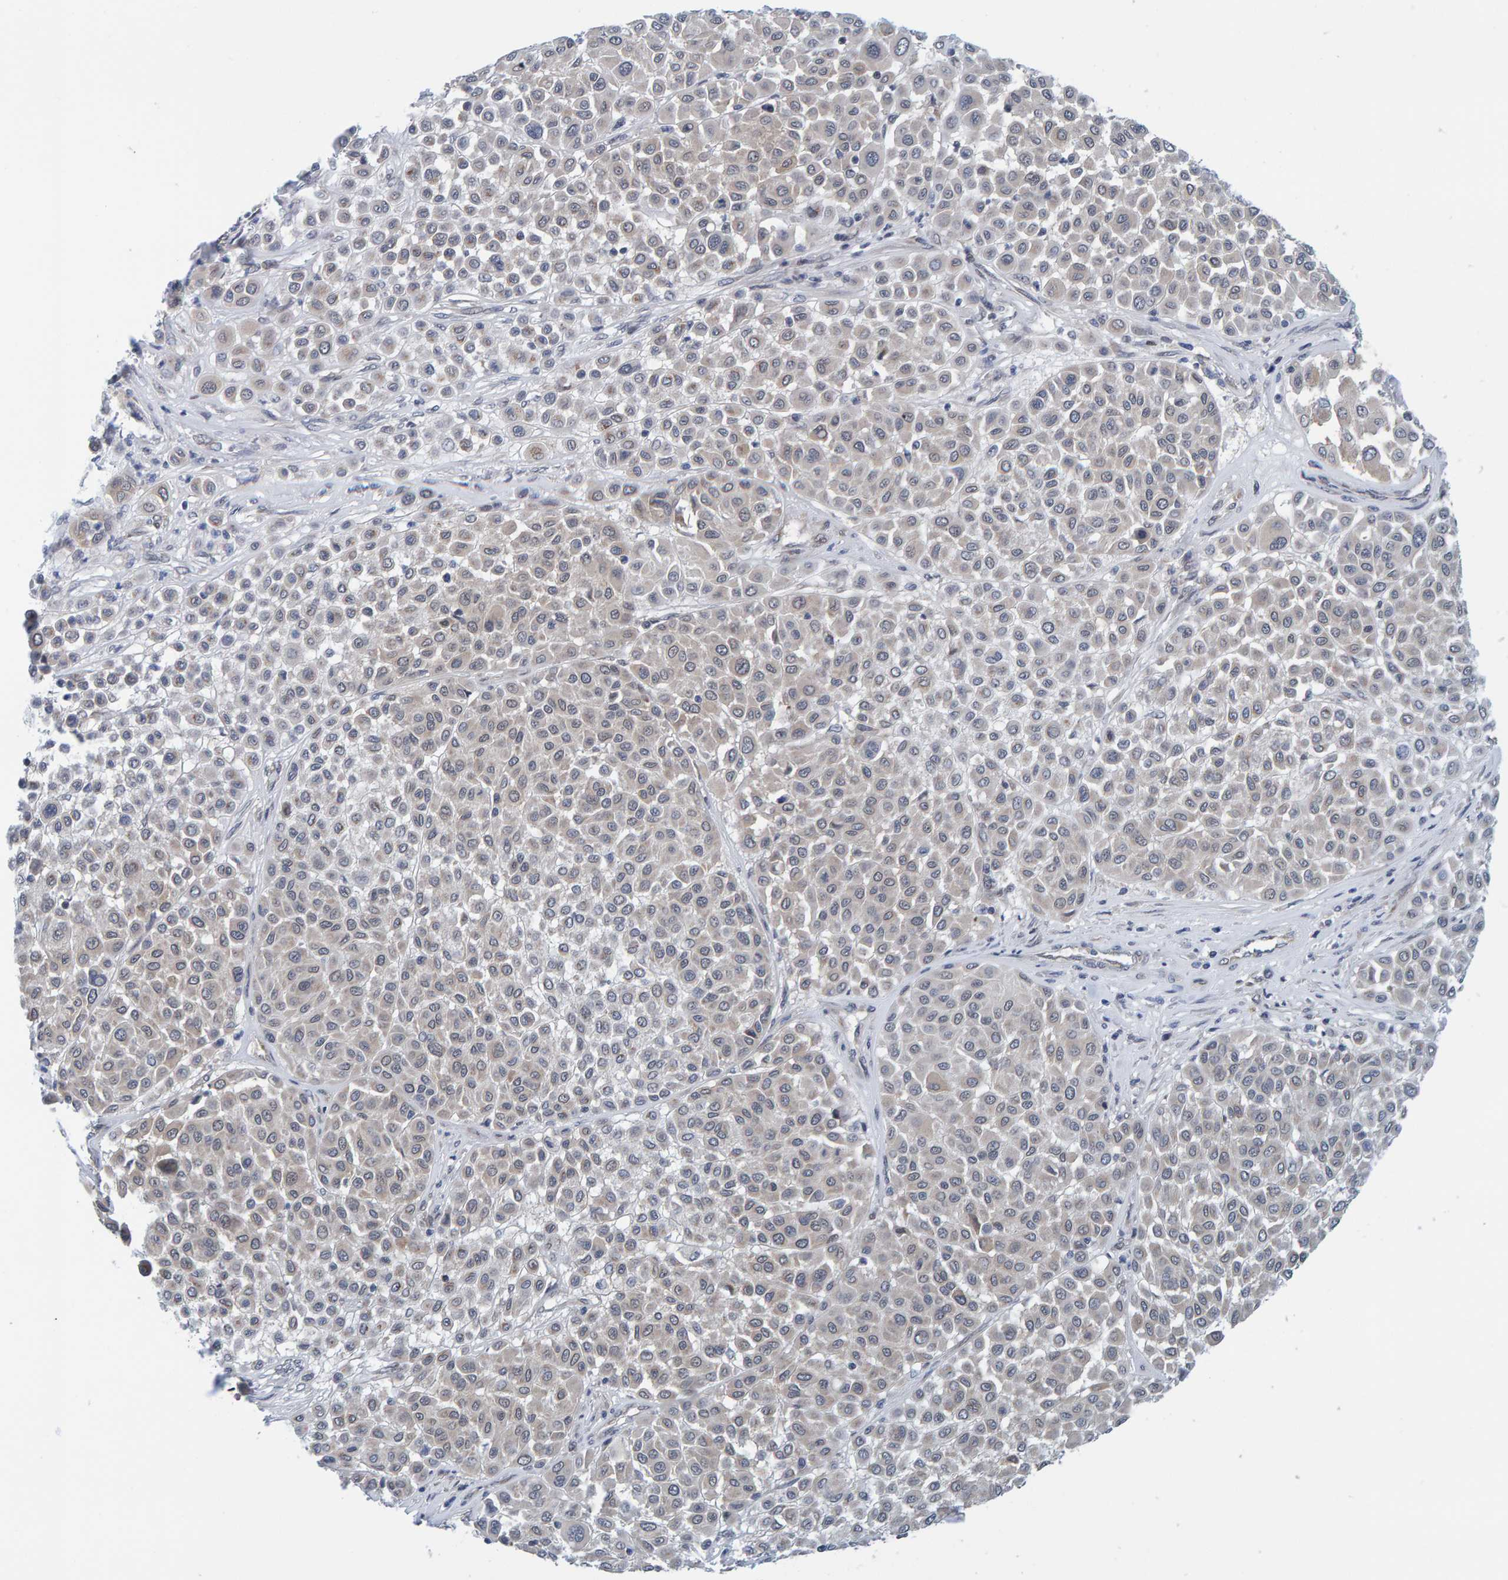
{"staining": {"intensity": "negative", "quantity": "none", "location": "none"}, "tissue": "melanoma", "cell_type": "Tumor cells", "image_type": "cancer", "snomed": [{"axis": "morphology", "description": "Malignant melanoma, Metastatic site"}, {"axis": "topography", "description": "Soft tissue"}], "caption": "Tumor cells are negative for brown protein staining in malignant melanoma (metastatic site). (Stains: DAB IHC with hematoxylin counter stain, Microscopy: brightfield microscopy at high magnification).", "gene": "SCRN2", "patient": {"sex": "male", "age": 41}}